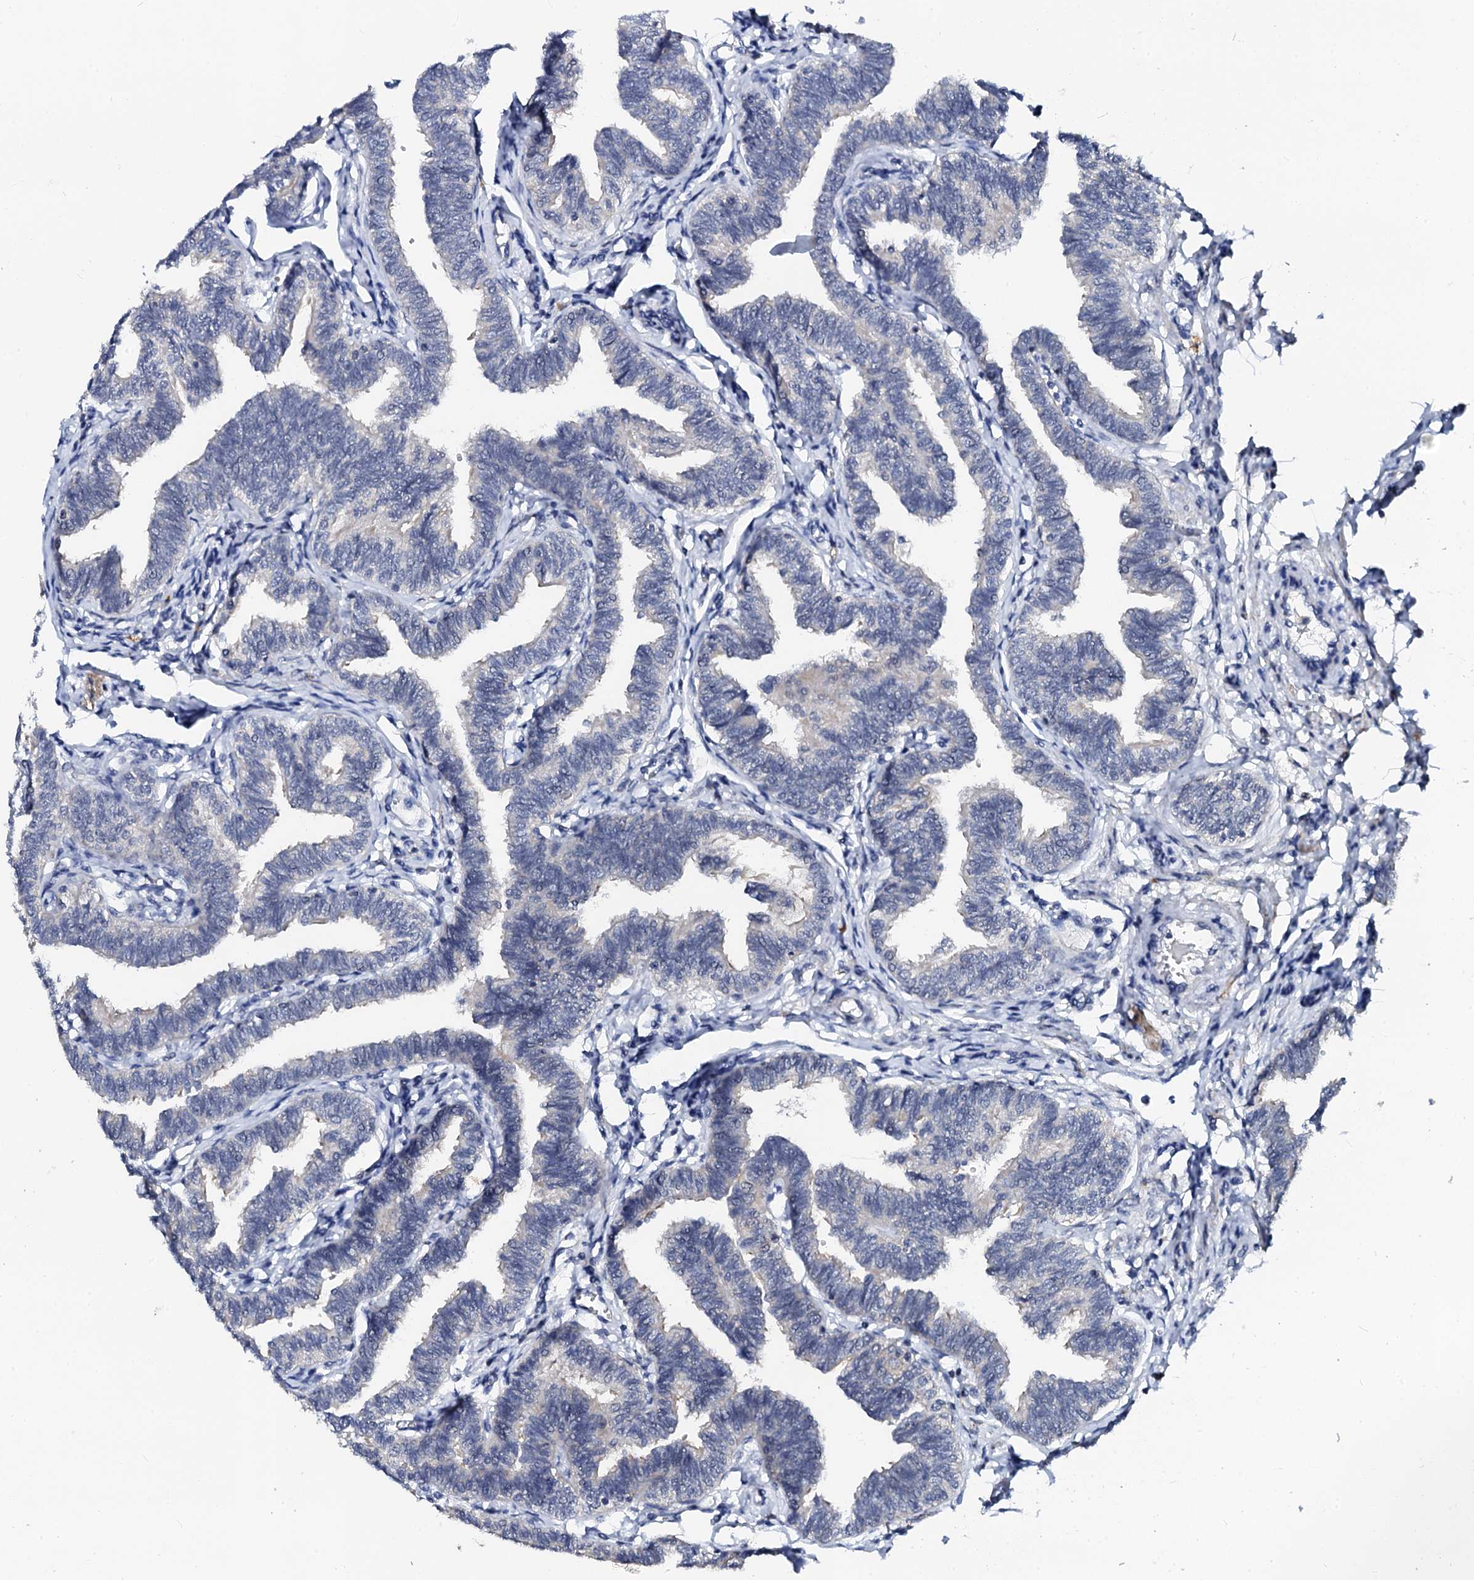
{"staining": {"intensity": "weak", "quantity": "<25%", "location": "cytoplasmic/membranous"}, "tissue": "fallopian tube", "cell_type": "Glandular cells", "image_type": "normal", "snomed": [{"axis": "morphology", "description": "Normal tissue, NOS"}, {"axis": "topography", "description": "Fallopian tube"}, {"axis": "topography", "description": "Ovary"}], "caption": "This is an IHC photomicrograph of normal human fallopian tube. There is no expression in glandular cells.", "gene": "NALF1", "patient": {"sex": "female", "age": 23}}